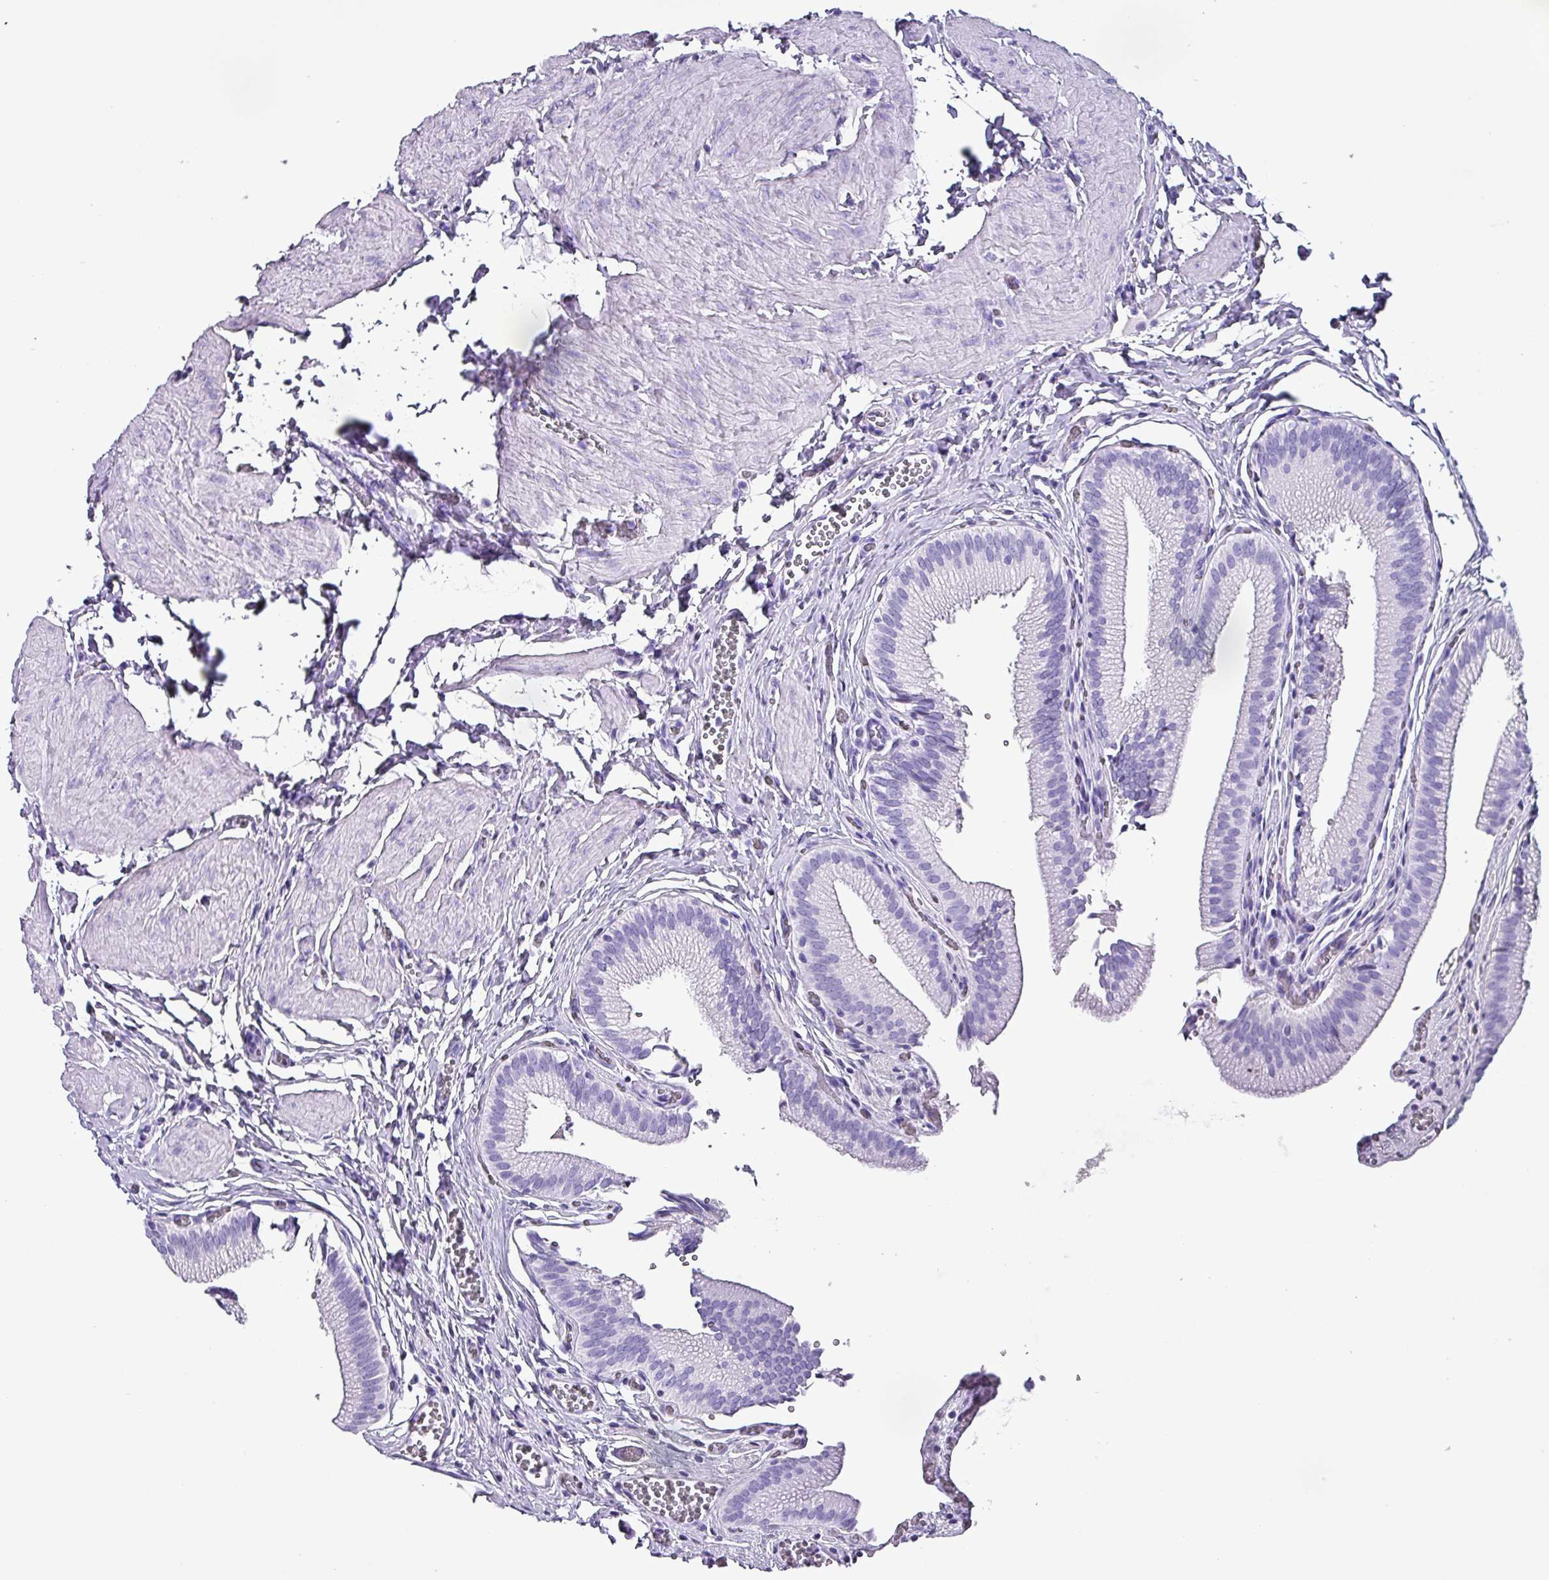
{"staining": {"intensity": "negative", "quantity": "none", "location": "none"}, "tissue": "gallbladder", "cell_type": "Glandular cells", "image_type": "normal", "snomed": [{"axis": "morphology", "description": "Normal tissue, NOS"}, {"axis": "topography", "description": "Gallbladder"}, {"axis": "topography", "description": "Peripheral nerve tissue"}], "caption": "The histopathology image displays no staining of glandular cells in normal gallbladder.", "gene": "KRT6A", "patient": {"sex": "male", "age": 17}}